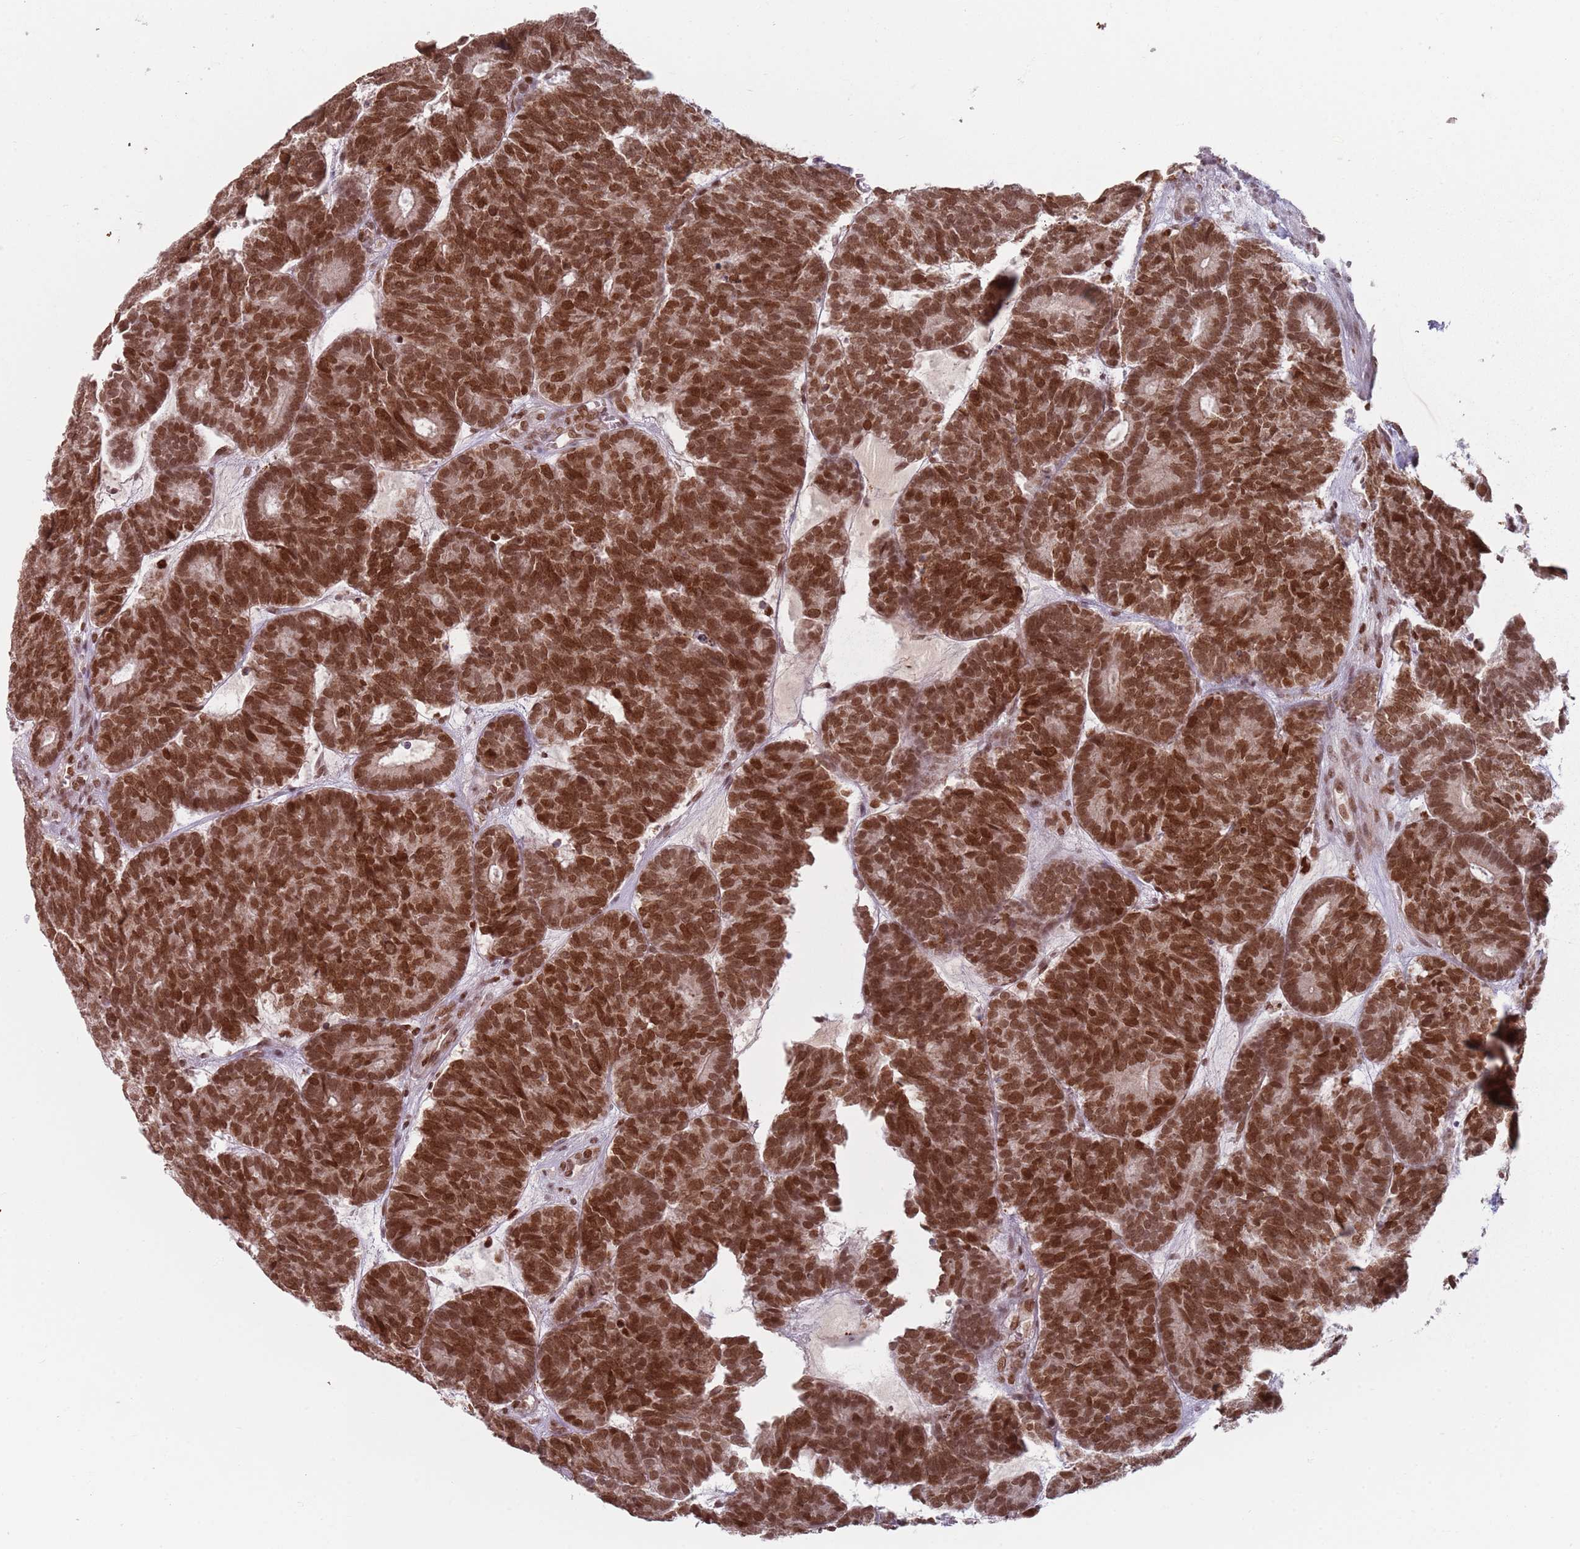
{"staining": {"intensity": "strong", "quantity": ">75%", "location": "nuclear"}, "tissue": "head and neck cancer", "cell_type": "Tumor cells", "image_type": "cancer", "snomed": [{"axis": "morphology", "description": "Adenocarcinoma, NOS"}, {"axis": "topography", "description": "Head-Neck"}], "caption": "This photomicrograph reveals IHC staining of head and neck cancer, with high strong nuclear staining in approximately >75% of tumor cells.", "gene": "NUP50", "patient": {"sex": "female", "age": 81}}